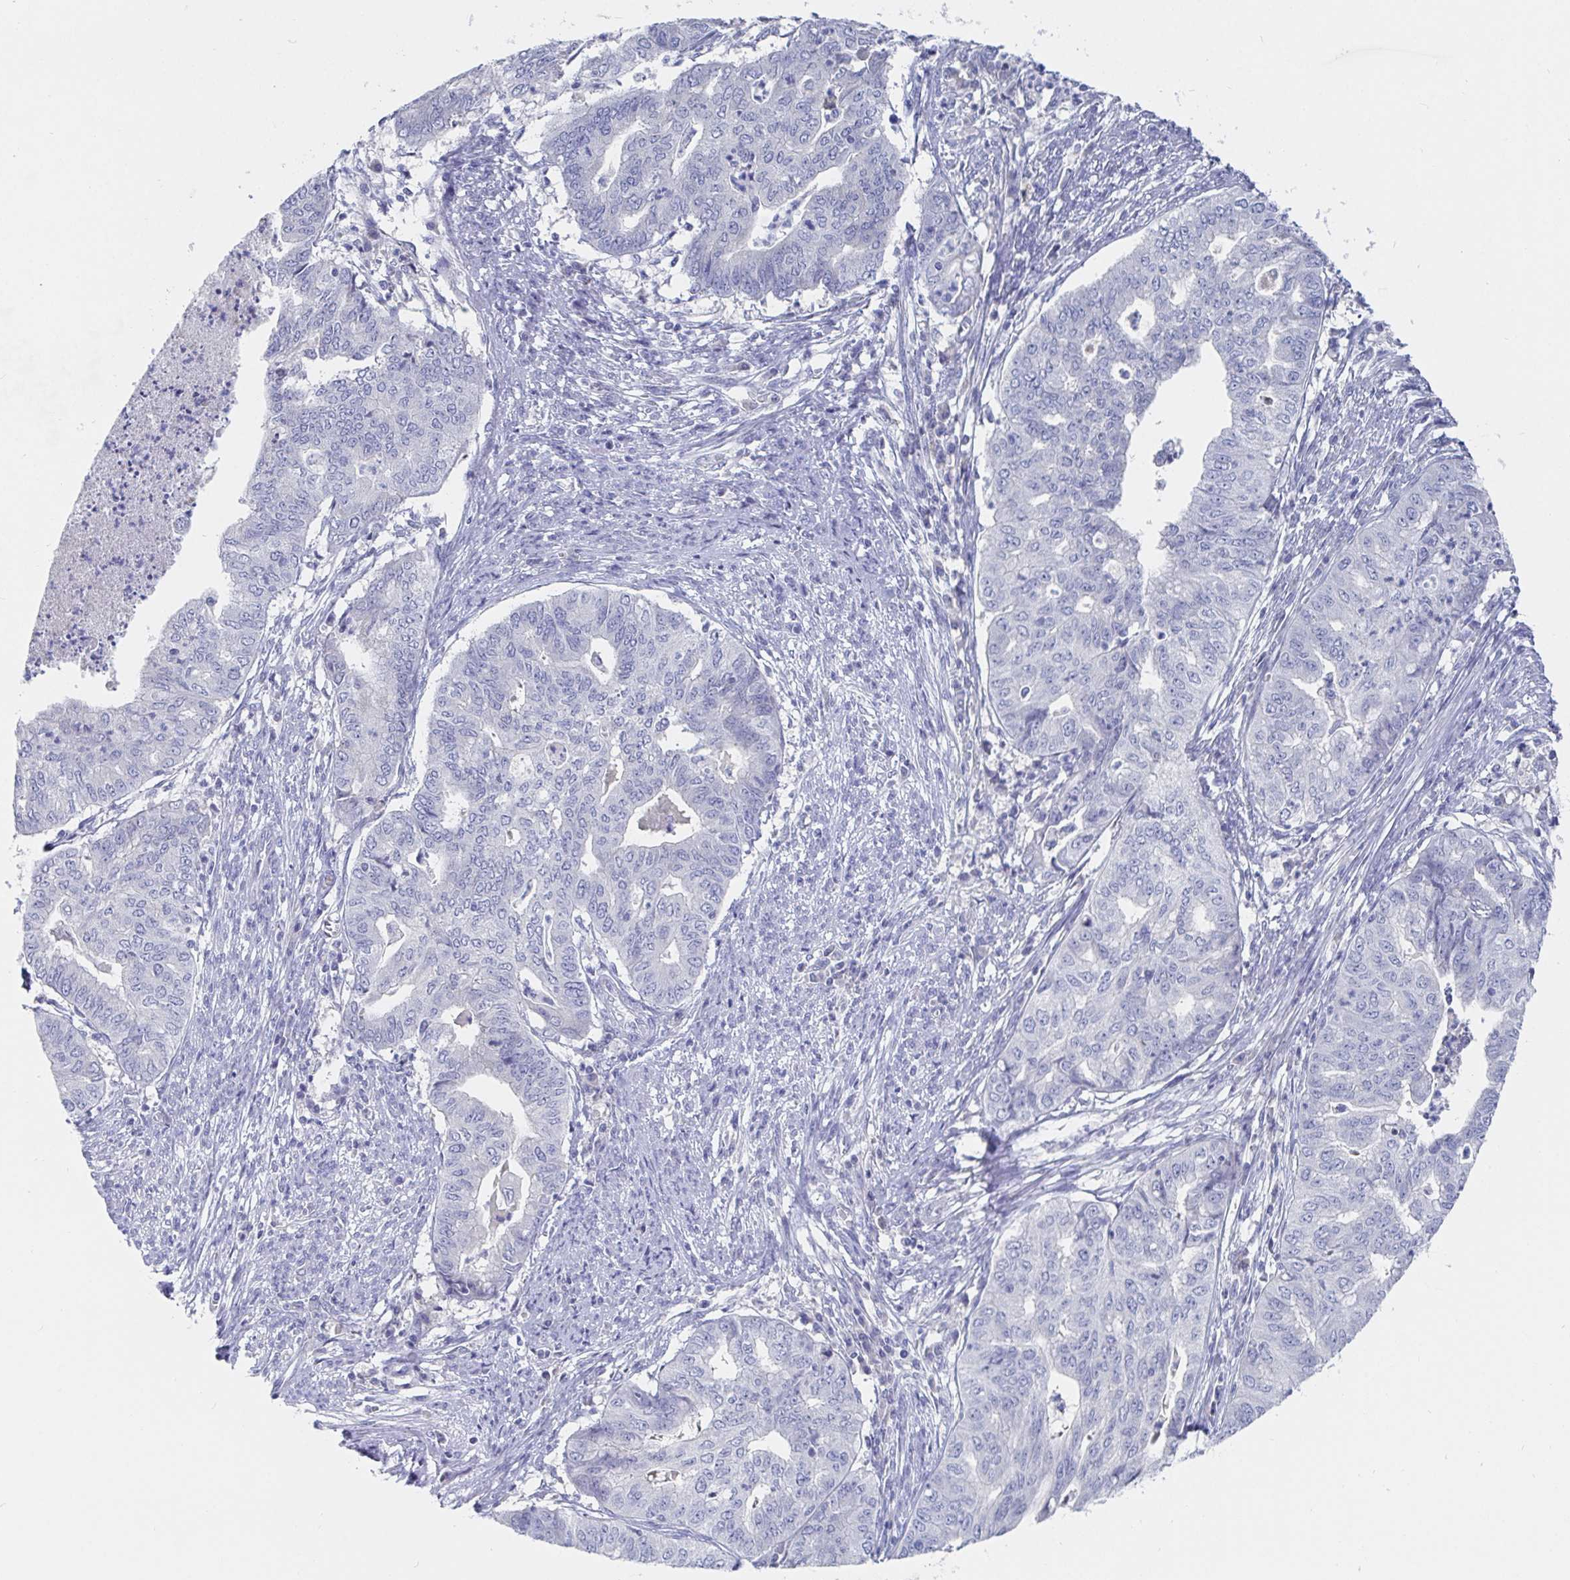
{"staining": {"intensity": "negative", "quantity": "none", "location": "none"}, "tissue": "endometrial cancer", "cell_type": "Tumor cells", "image_type": "cancer", "snomed": [{"axis": "morphology", "description": "Adenocarcinoma, NOS"}, {"axis": "topography", "description": "Endometrium"}], "caption": "Tumor cells are negative for brown protein staining in endometrial cancer.", "gene": "ZNF430", "patient": {"sex": "female", "age": 79}}